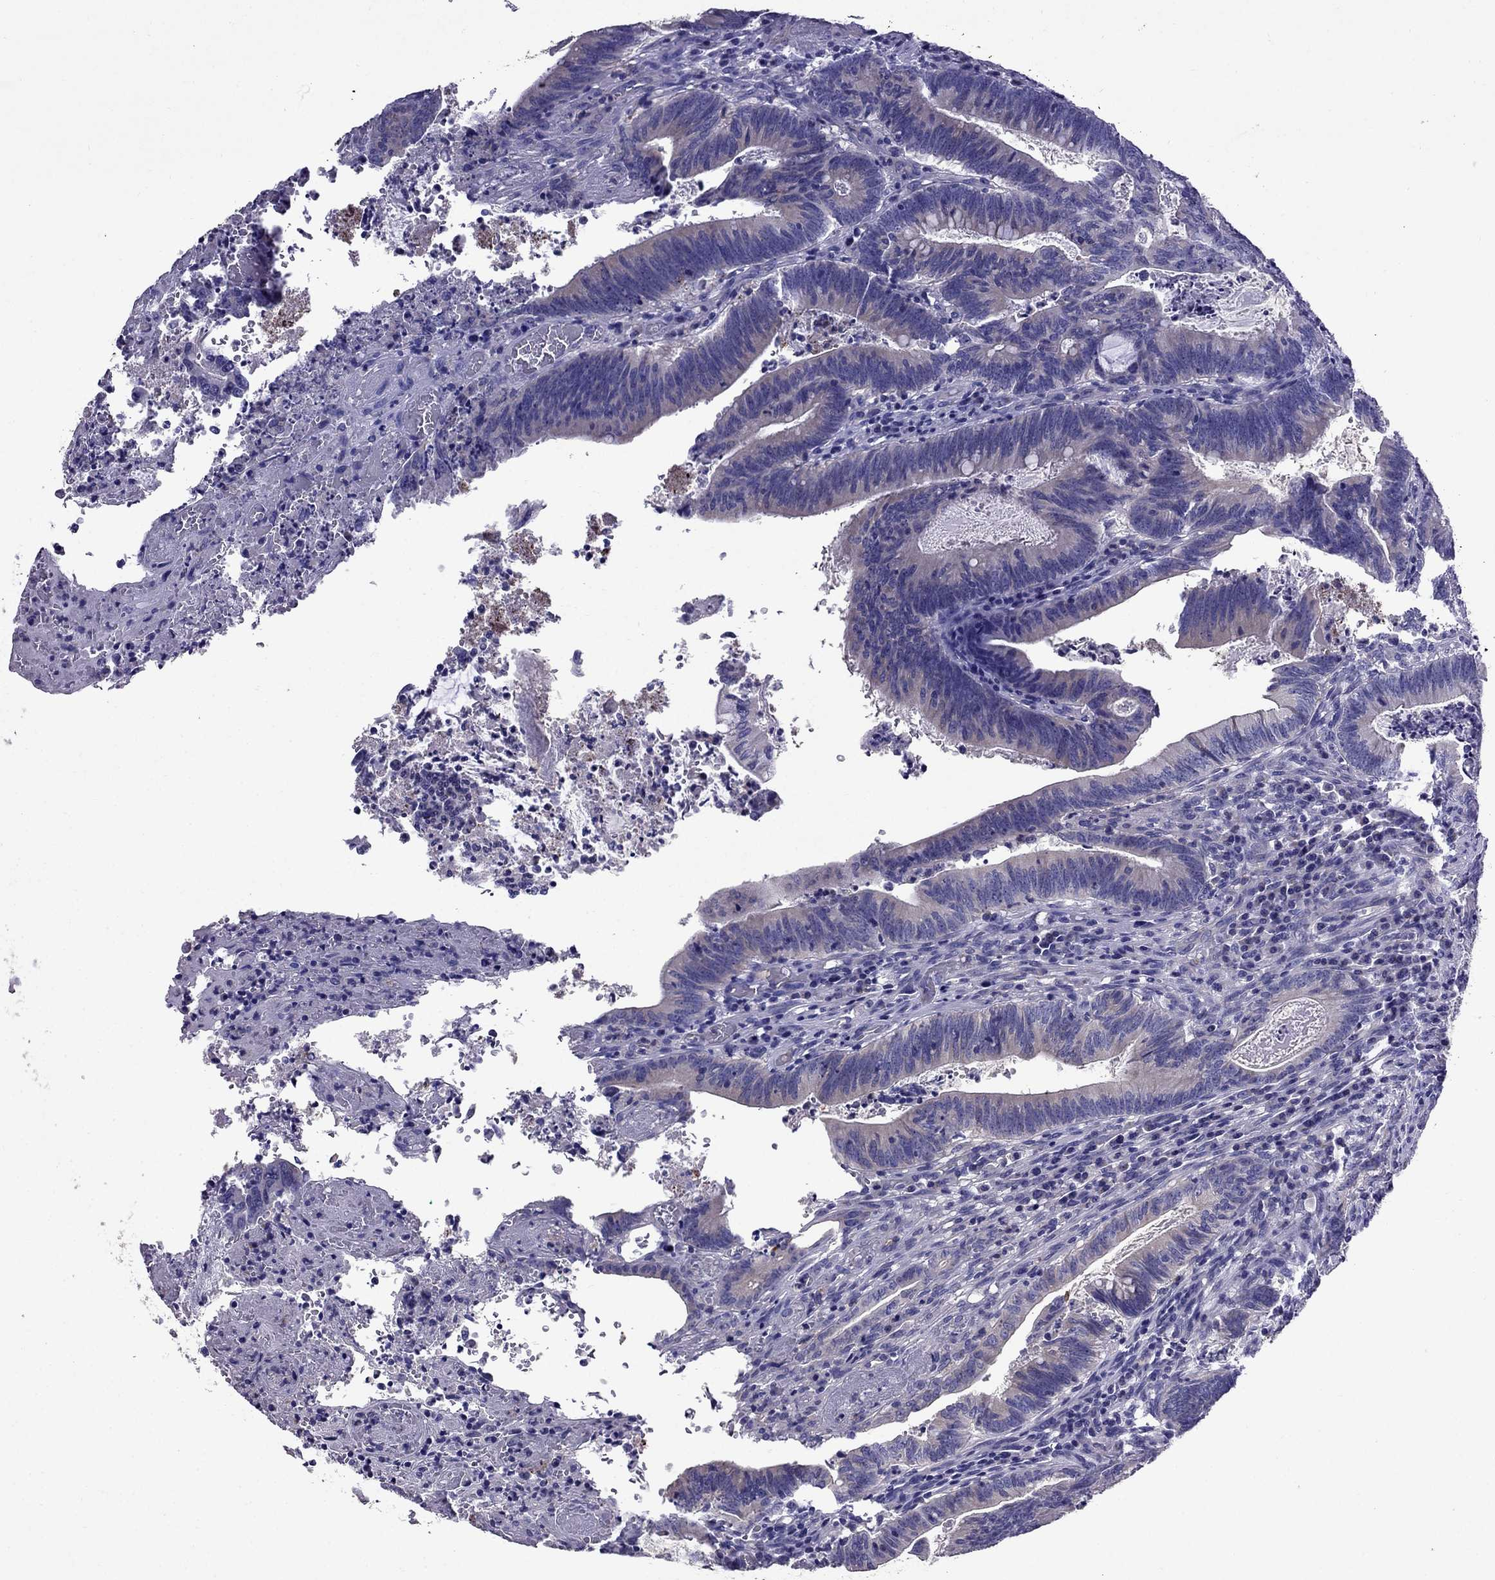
{"staining": {"intensity": "weak", "quantity": "<25%", "location": "cytoplasmic/membranous"}, "tissue": "colorectal cancer", "cell_type": "Tumor cells", "image_type": "cancer", "snomed": [{"axis": "morphology", "description": "Adenocarcinoma, NOS"}, {"axis": "topography", "description": "Colon"}], "caption": "Immunohistochemistry (IHC) of colorectal adenocarcinoma demonstrates no positivity in tumor cells.", "gene": "OXCT2", "patient": {"sex": "female", "age": 70}}